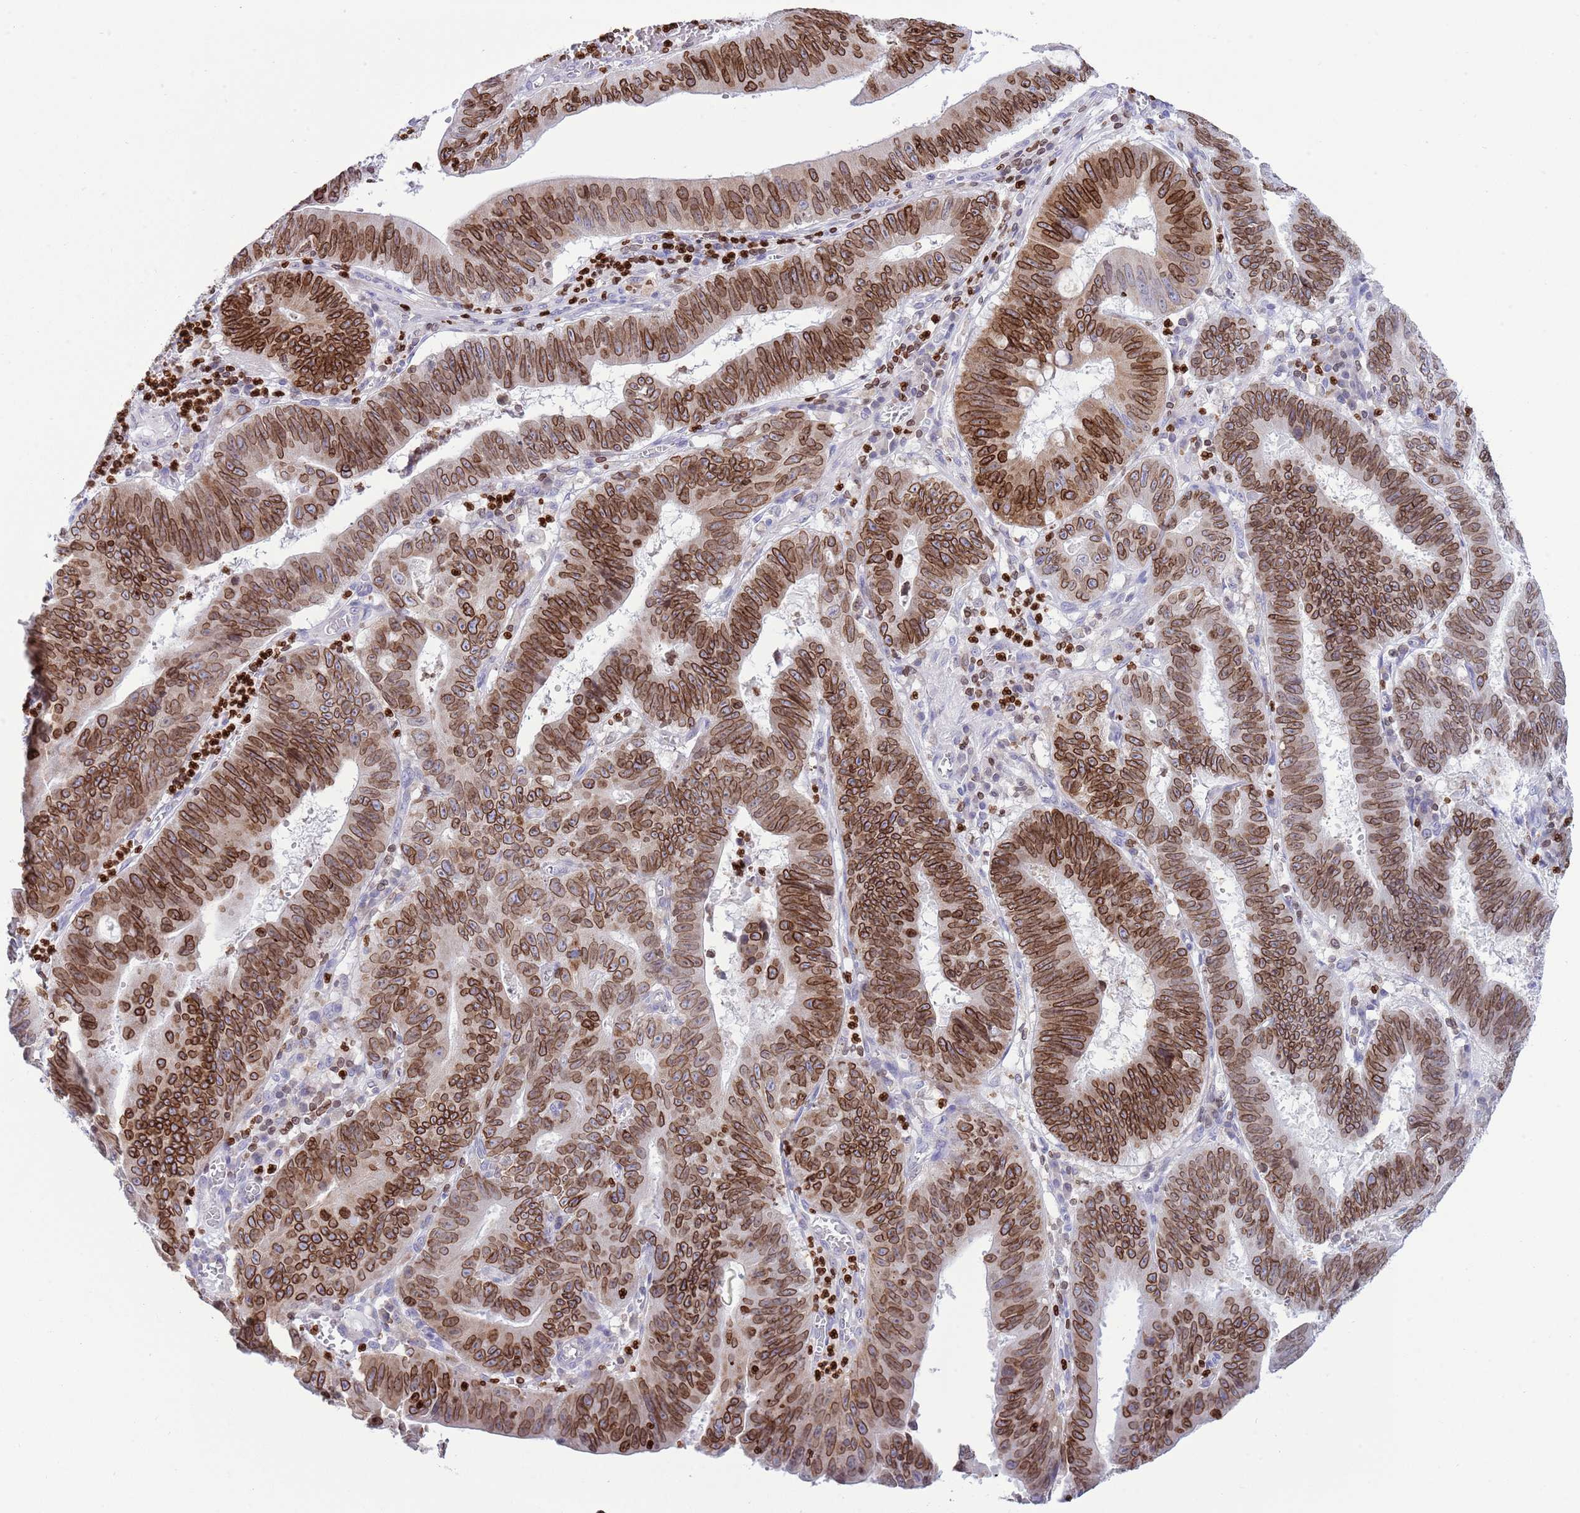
{"staining": {"intensity": "strong", "quantity": "25%-75%", "location": "cytoplasmic/membranous,nuclear"}, "tissue": "stomach cancer", "cell_type": "Tumor cells", "image_type": "cancer", "snomed": [{"axis": "morphology", "description": "Adenocarcinoma, NOS"}, {"axis": "topography", "description": "Stomach"}], "caption": "Immunohistochemical staining of stomach cancer reveals high levels of strong cytoplasmic/membranous and nuclear protein staining in about 25%-75% of tumor cells. (DAB IHC, brown staining for protein, blue staining for nuclei).", "gene": "LBR", "patient": {"sex": "male", "age": 59}}